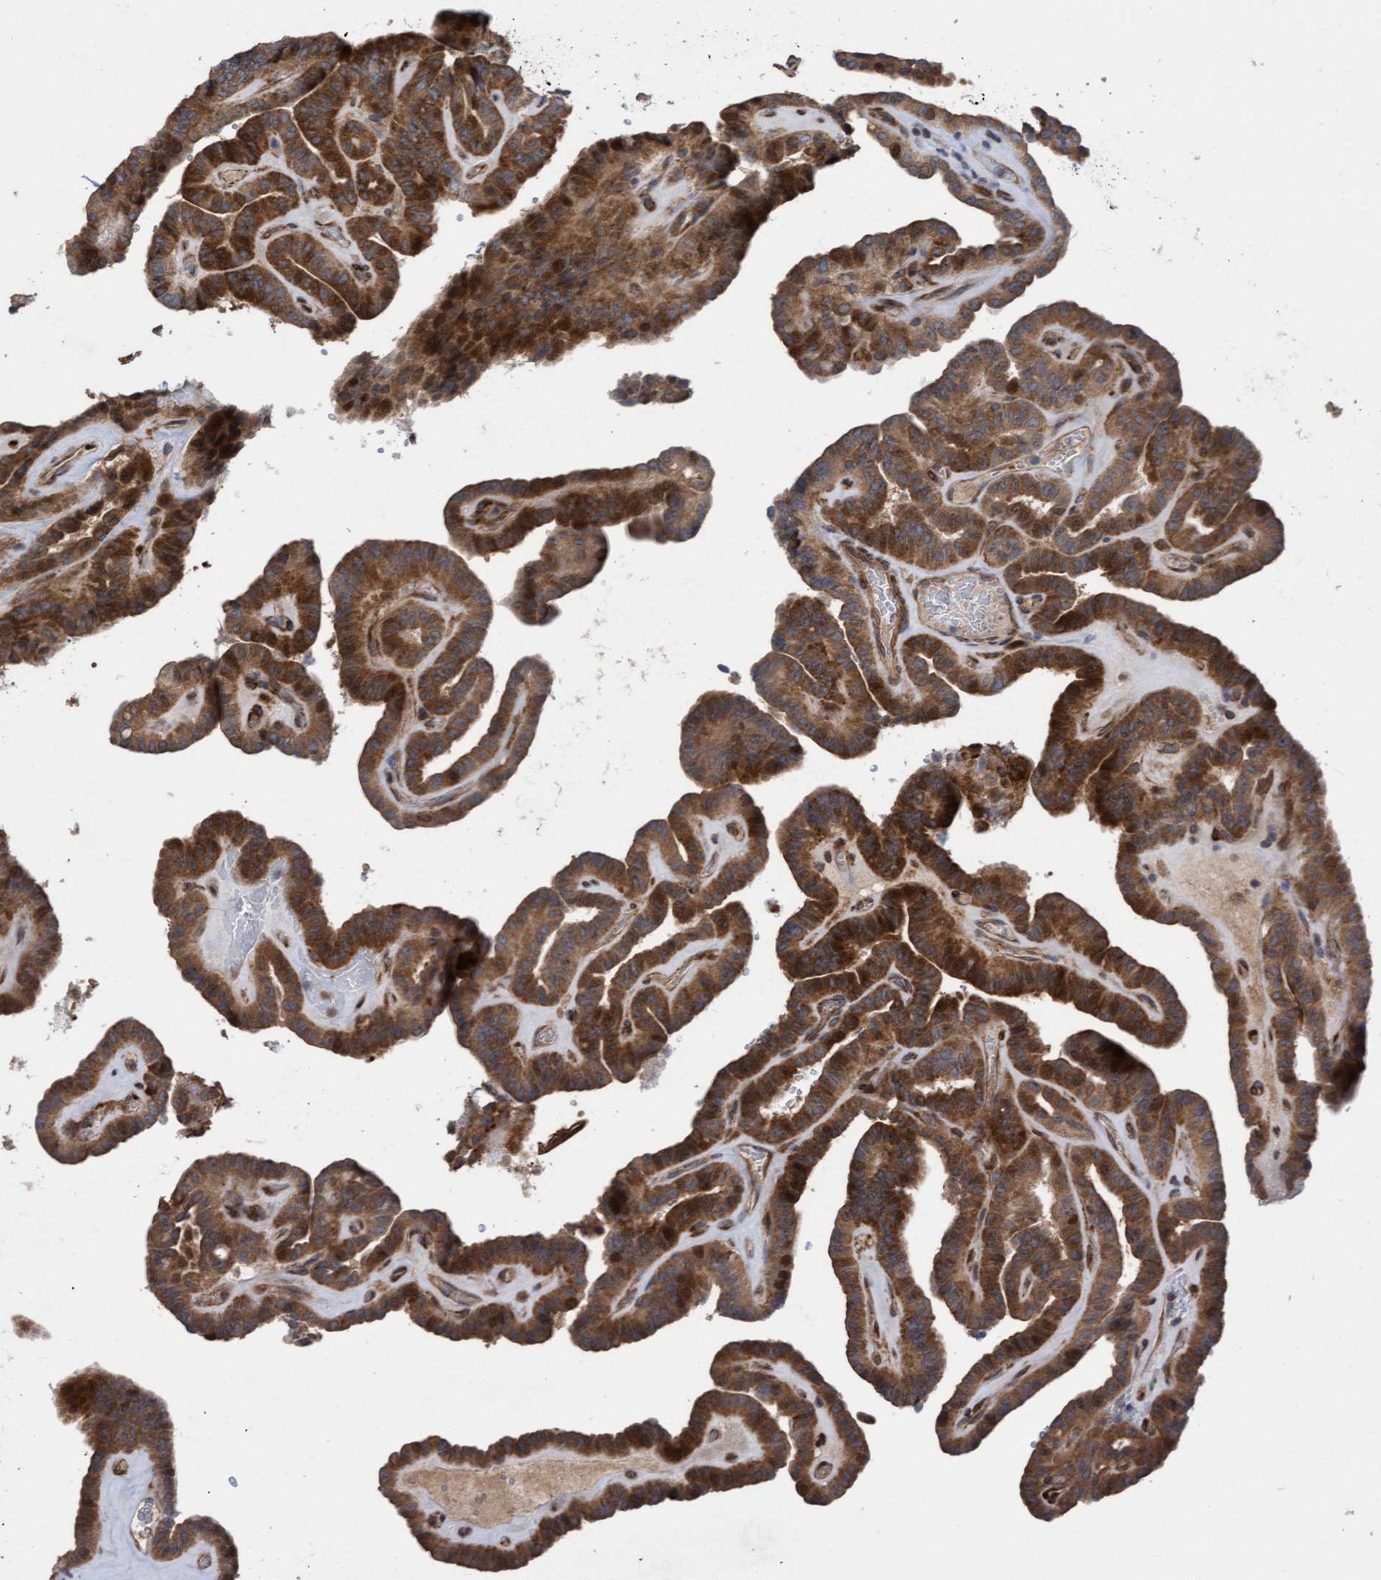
{"staining": {"intensity": "strong", "quantity": ">75%", "location": "cytoplasmic/membranous"}, "tissue": "thyroid cancer", "cell_type": "Tumor cells", "image_type": "cancer", "snomed": [{"axis": "morphology", "description": "Papillary adenocarcinoma, NOS"}, {"axis": "topography", "description": "Thyroid gland"}], "caption": "A brown stain labels strong cytoplasmic/membranous staining of a protein in human thyroid cancer (papillary adenocarcinoma) tumor cells.", "gene": "ELP5", "patient": {"sex": "male", "age": 77}}